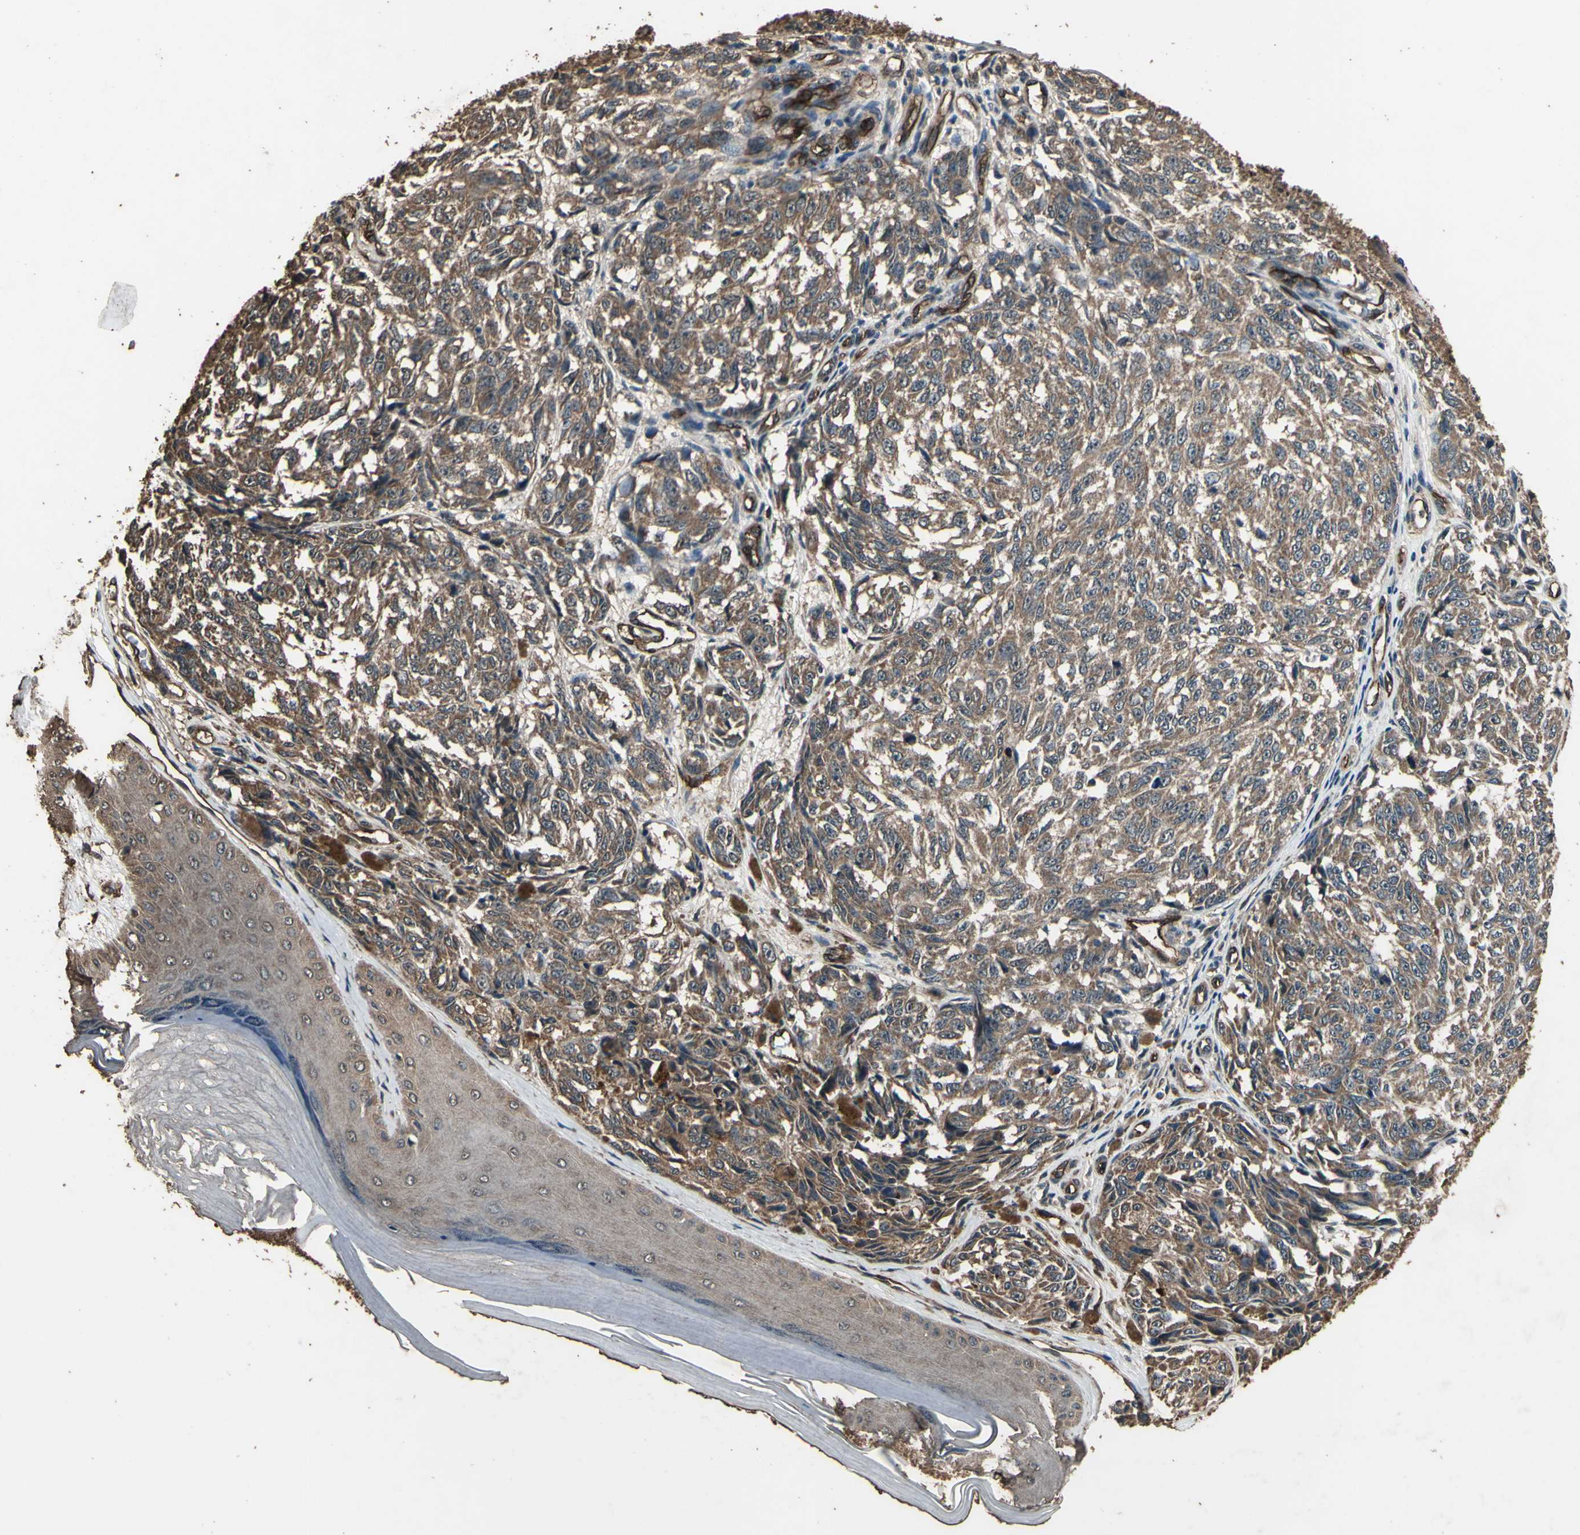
{"staining": {"intensity": "moderate", "quantity": ">75%", "location": "cytoplasmic/membranous"}, "tissue": "melanoma", "cell_type": "Tumor cells", "image_type": "cancer", "snomed": [{"axis": "morphology", "description": "Malignant melanoma, NOS"}, {"axis": "topography", "description": "Skin"}], "caption": "Protein staining of melanoma tissue shows moderate cytoplasmic/membranous positivity in about >75% of tumor cells. Nuclei are stained in blue.", "gene": "TSPO", "patient": {"sex": "female", "age": 64}}